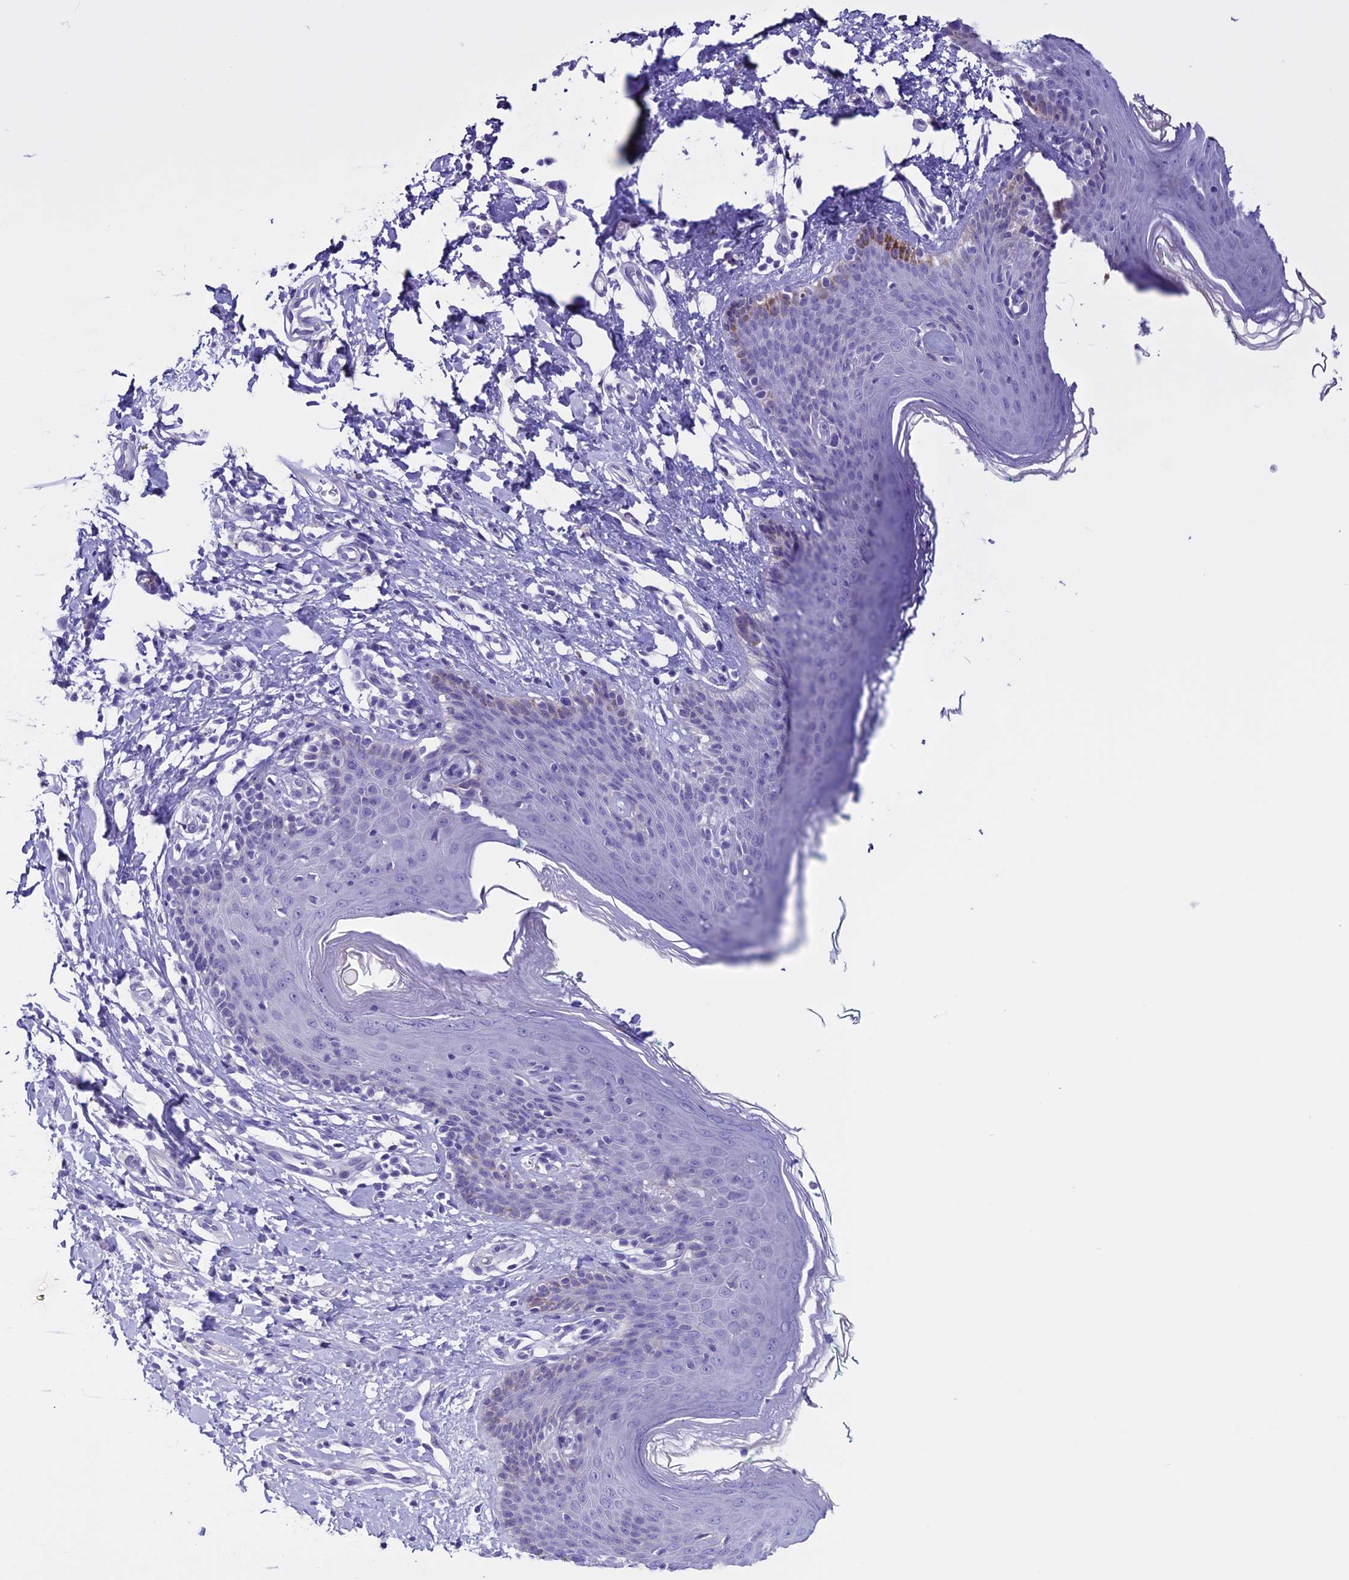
{"staining": {"intensity": "moderate", "quantity": "<25%", "location": "cytoplasmic/membranous"}, "tissue": "skin", "cell_type": "Epidermal cells", "image_type": "normal", "snomed": [{"axis": "morphology", "description": "Normal tissue, NOS"}, {"axis": "topography", "description": "Vulva"}], "caption": "A brown stain highlights moderate cytoplasmic/membranous expression of a protein in epidermal cells of unremarkable human skin.", "gene": "CLEC2L", "patient": {"sex": "female", "age": 66}}